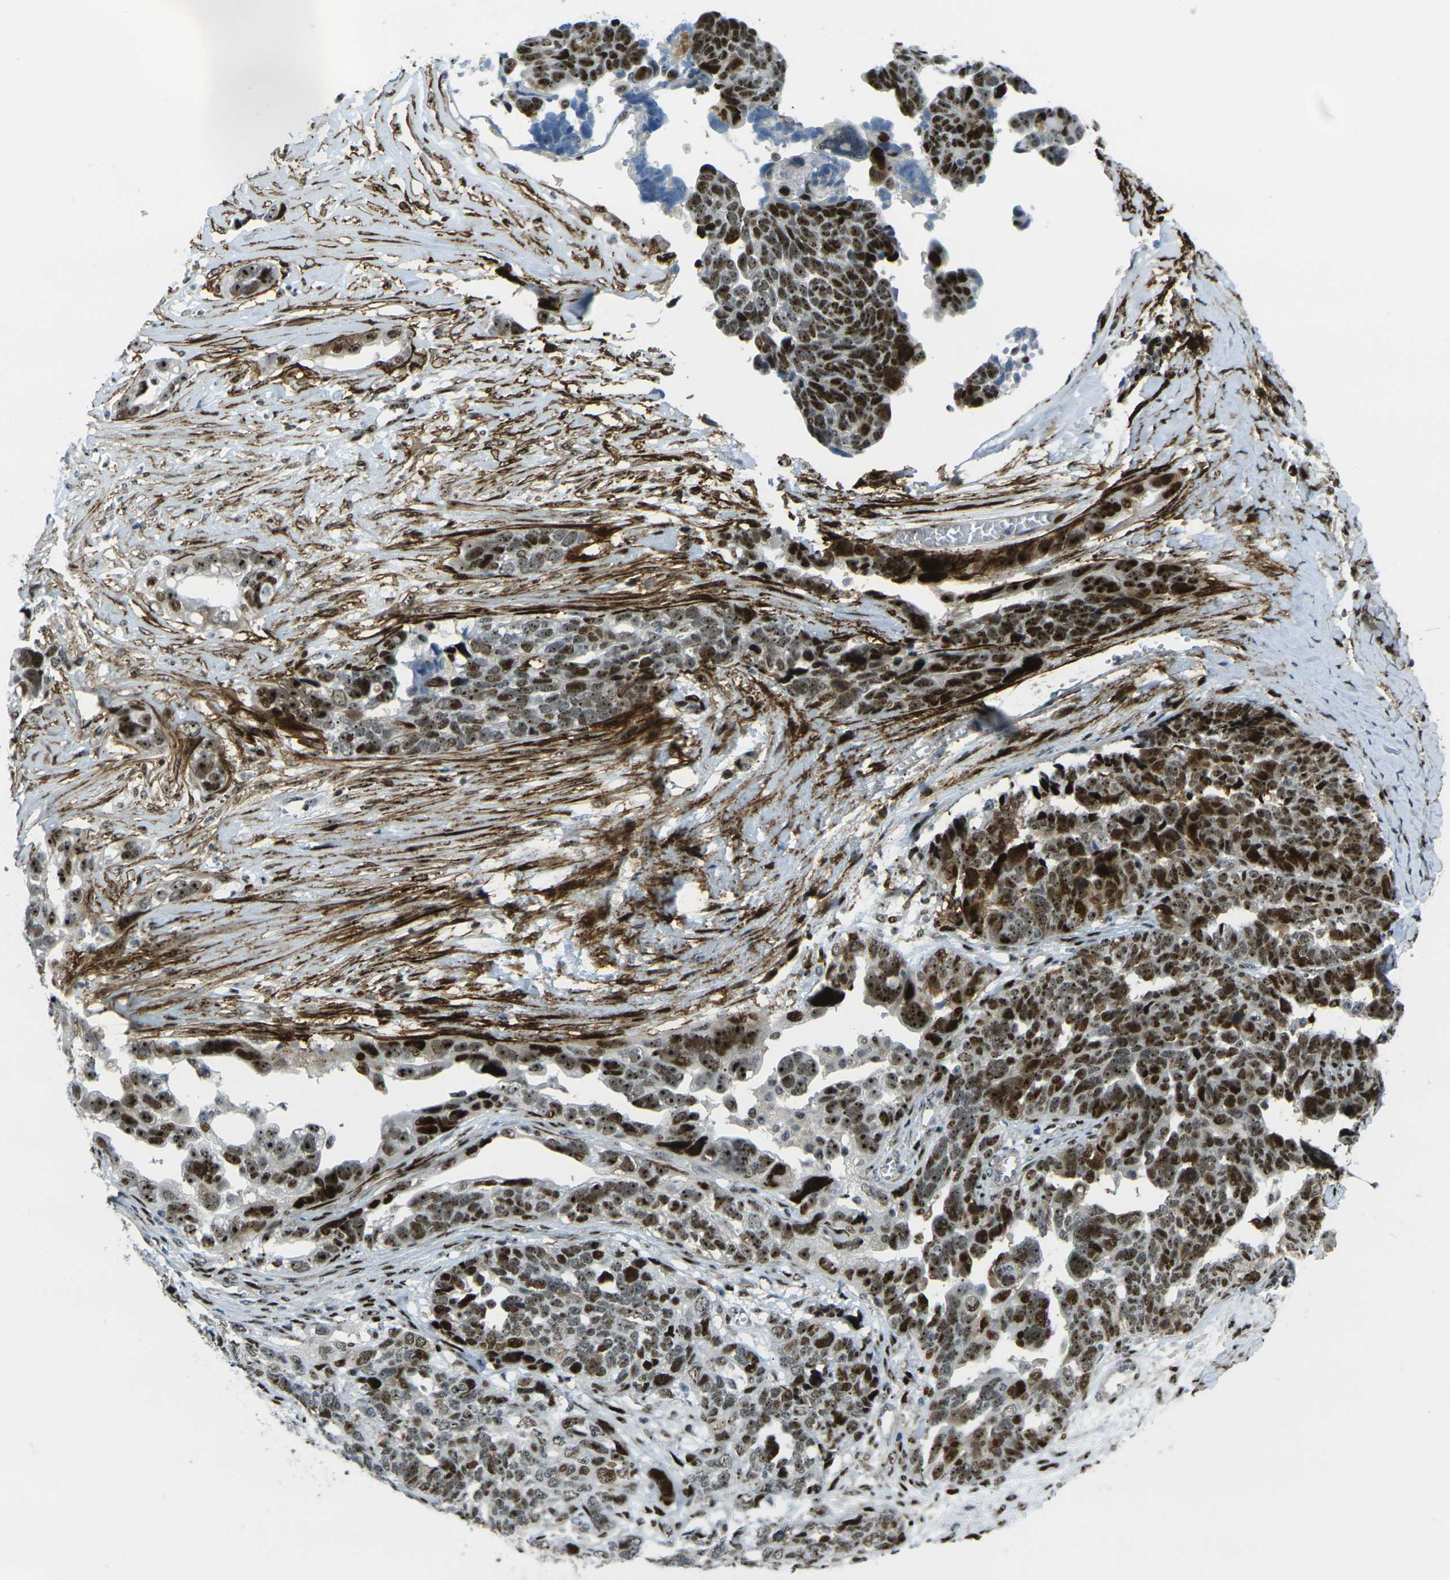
{"staining": {"intensity": "strong", "quantity": ">75%", "location": "nuclear"}, "tissue": "ovarian cancer", "cell_type": "Tumor cells", "image_type": "cancer", "snomed": [{"axis": "morphology", "description": "Cystadenocarcinoma, serous, NOS"}, {"axis": "topography", "description": "Ovary"}], "caption": "IHC (DAB) staining of human serous cystadenocarcinoma (ovarian) shows strong nuclear protein expression in about >75% of tumor cells.", "gene": "UBE2C", "patient": {"sex": "female", "age": 79}}